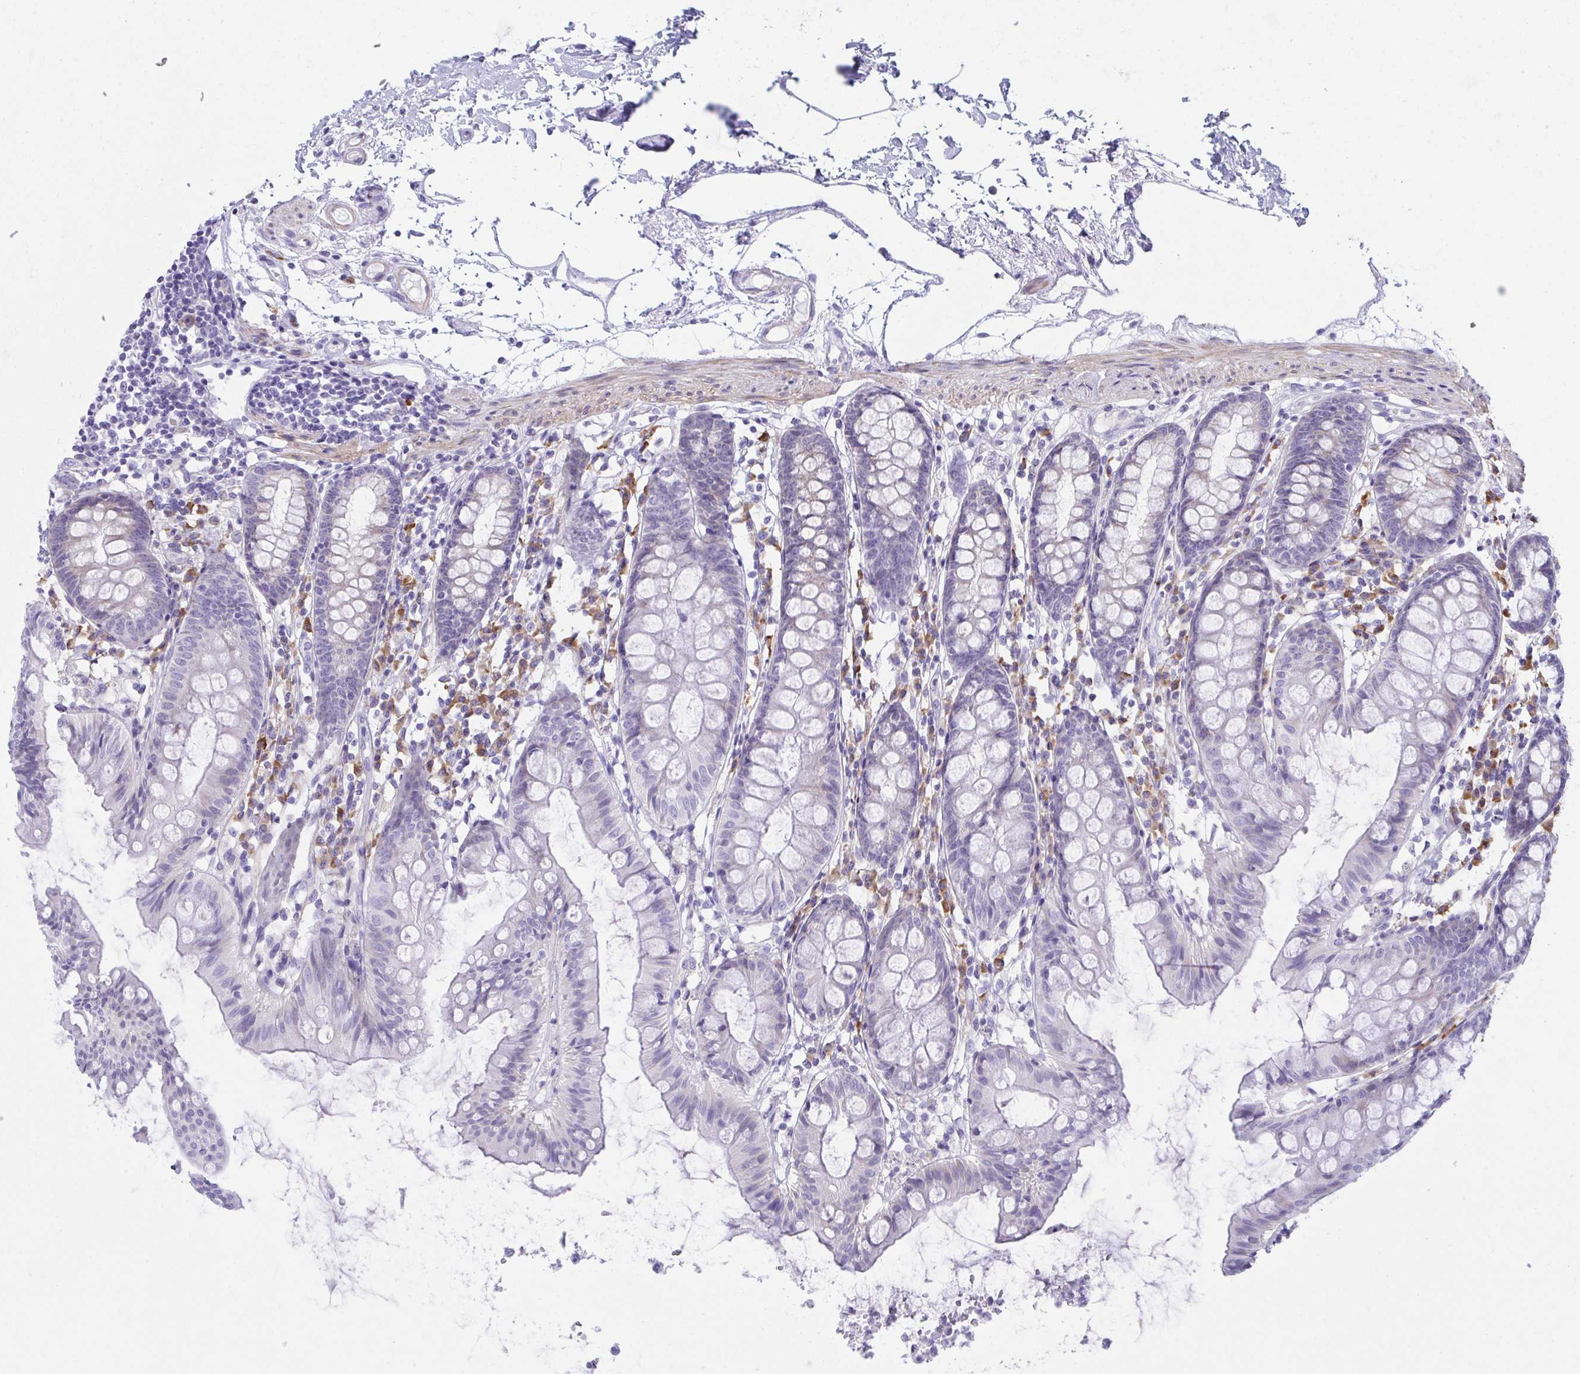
{"staining": {"intensity": "negative", "quantity": "none", "location": "none"}, "tissue": "colon", "cell_type": "Endothelial cells", "image_type": "normal", "snomed": [{"axis": "morphology", "description": "Normal tissue, NOS"}, {"axis": "topography", "description": "Colon"}], "caption": "Photomicrograph shows no protein staining in endothelial cells of unremarkable colon.", "gene": "PUS7L", "patient": {"sex": "female", "age": 84}}